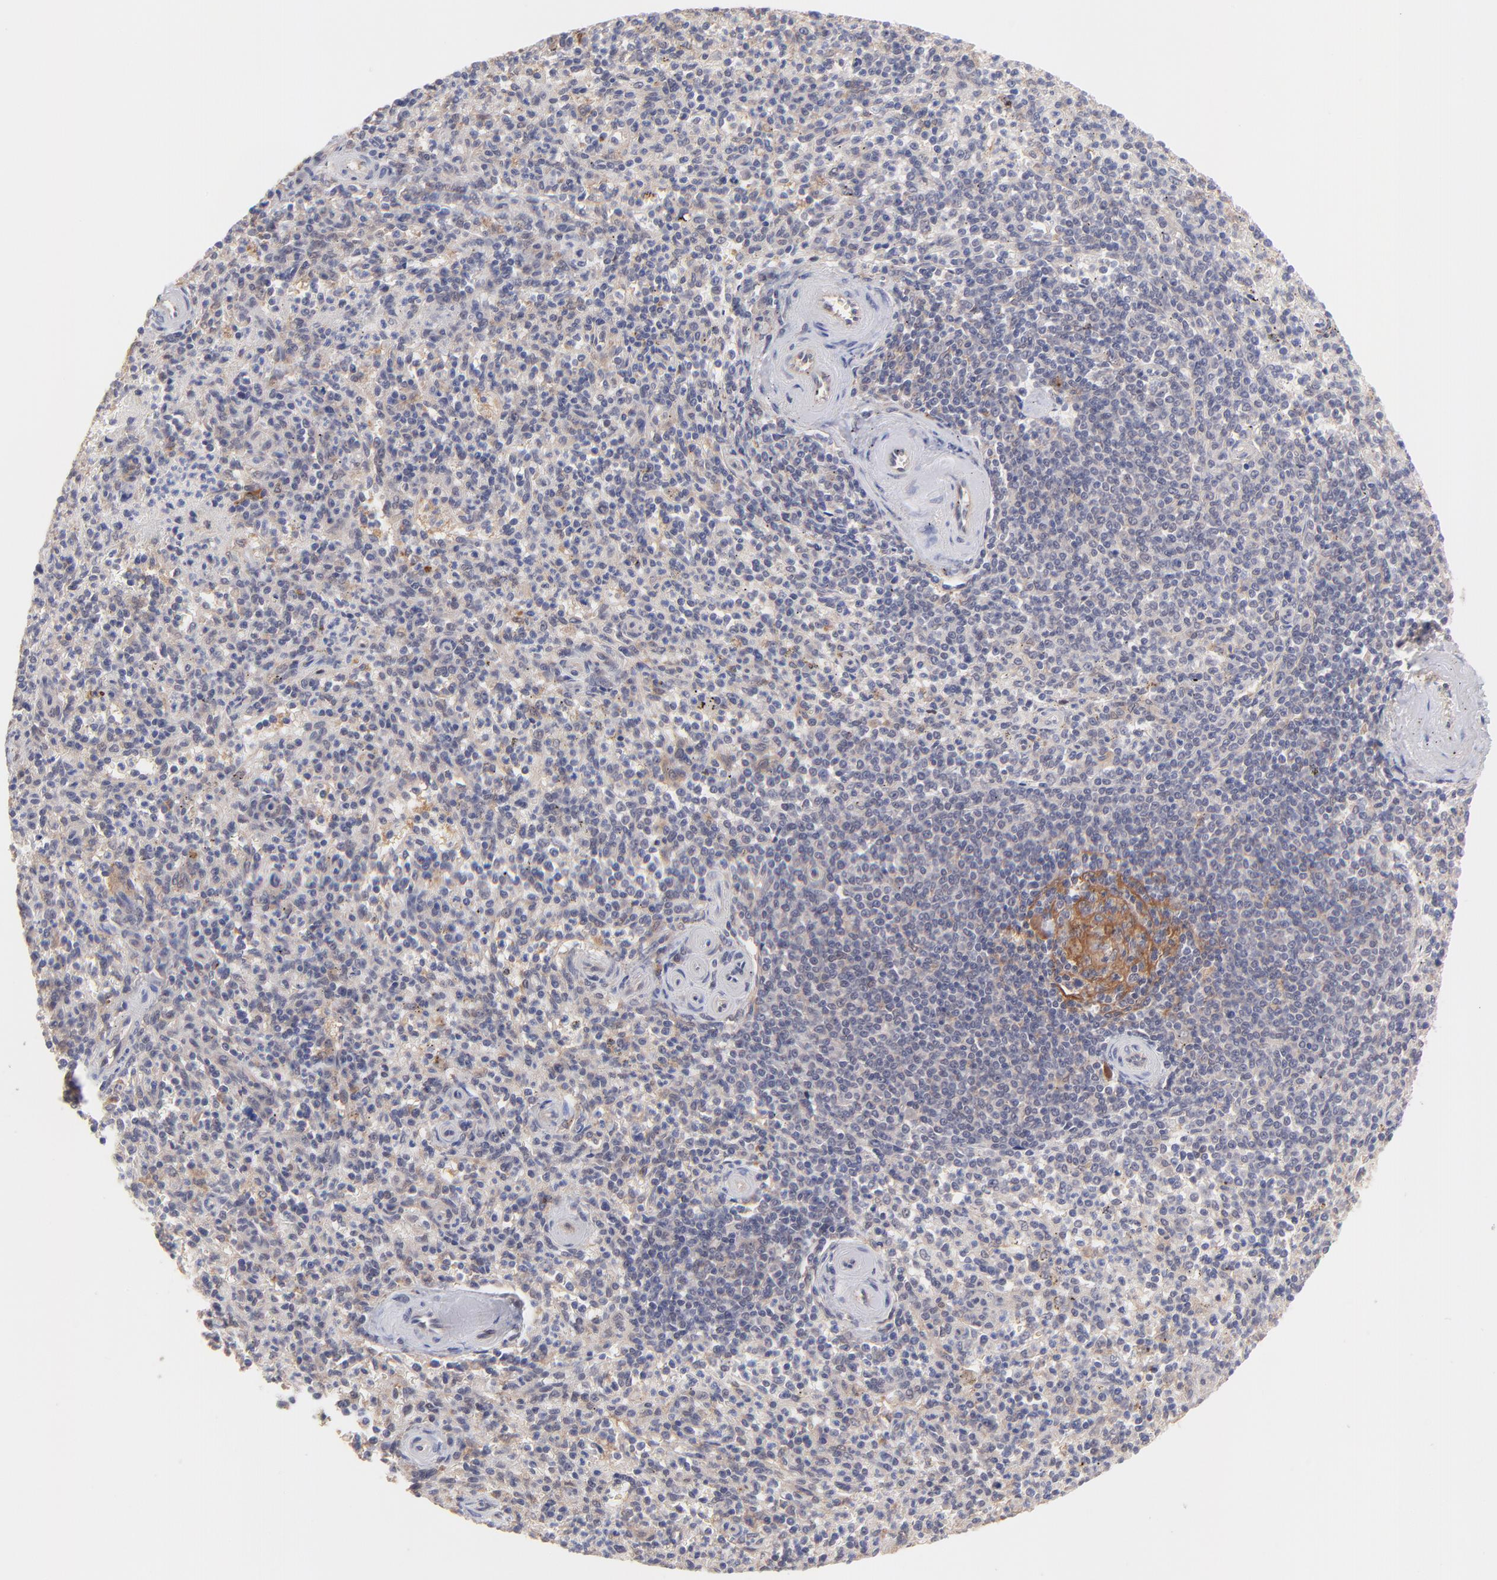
{"staining": {"intensity": "negative", "quantity": "none", "location": "none"}, "tissue": "spleen", "cell_type": "Cells in red pulp", "image_type": "normal", "snomed": [{"axis": "morphology", "description": "Normal tissue, NOS"}, {"axis": "topography", "description": "Spleen"}], "caption": "Immunohistochemistry (IHC) histopathology image of benign spleen: human spleen stained with DAB (3,3'-diaminobenzidine) demonstrates no significant protein staining in cells in red pulp.", "gene": "ZNF747", "patient": {"sex": "male", "age": 72}}